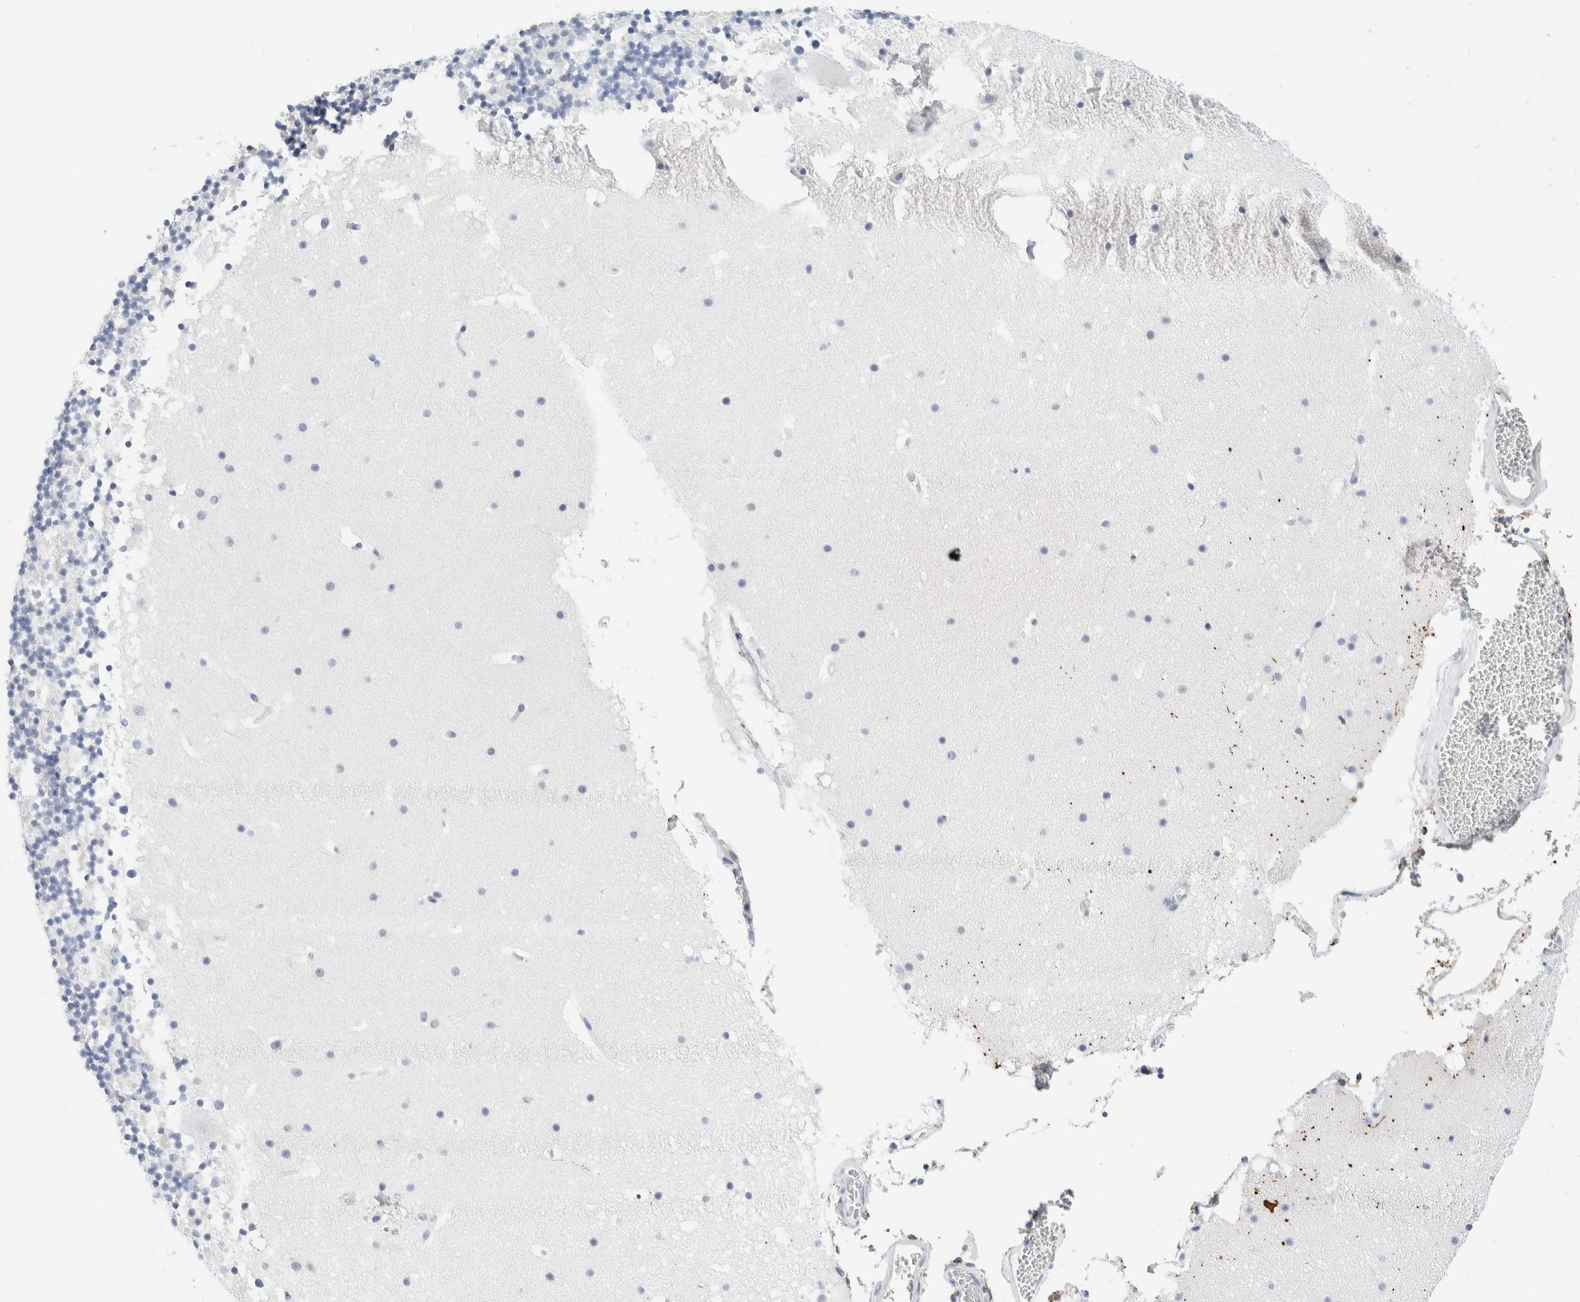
{"staining": {"intensity": "negative", "quantity": "none", "location": "none"}, "tissue": "cerebellum", "cell_type": "Cells in granular layer", "image_type": "normal", "snomed": [{"axis": "morphology", "description": "Normal tissue, NOS"}, {"axis": "topography", "description": "Cerebellum"}], "caption": "Immunohistochemistry (IHC) photomicrograph of benign cerebellum: human cerebellum stained with DAB (3,3'-diaminobenzidine) exhibits no significant protein positivity in cells in granular layer.", "gene": "MUC15", "patient": {"sex": "male", "age": 57}}